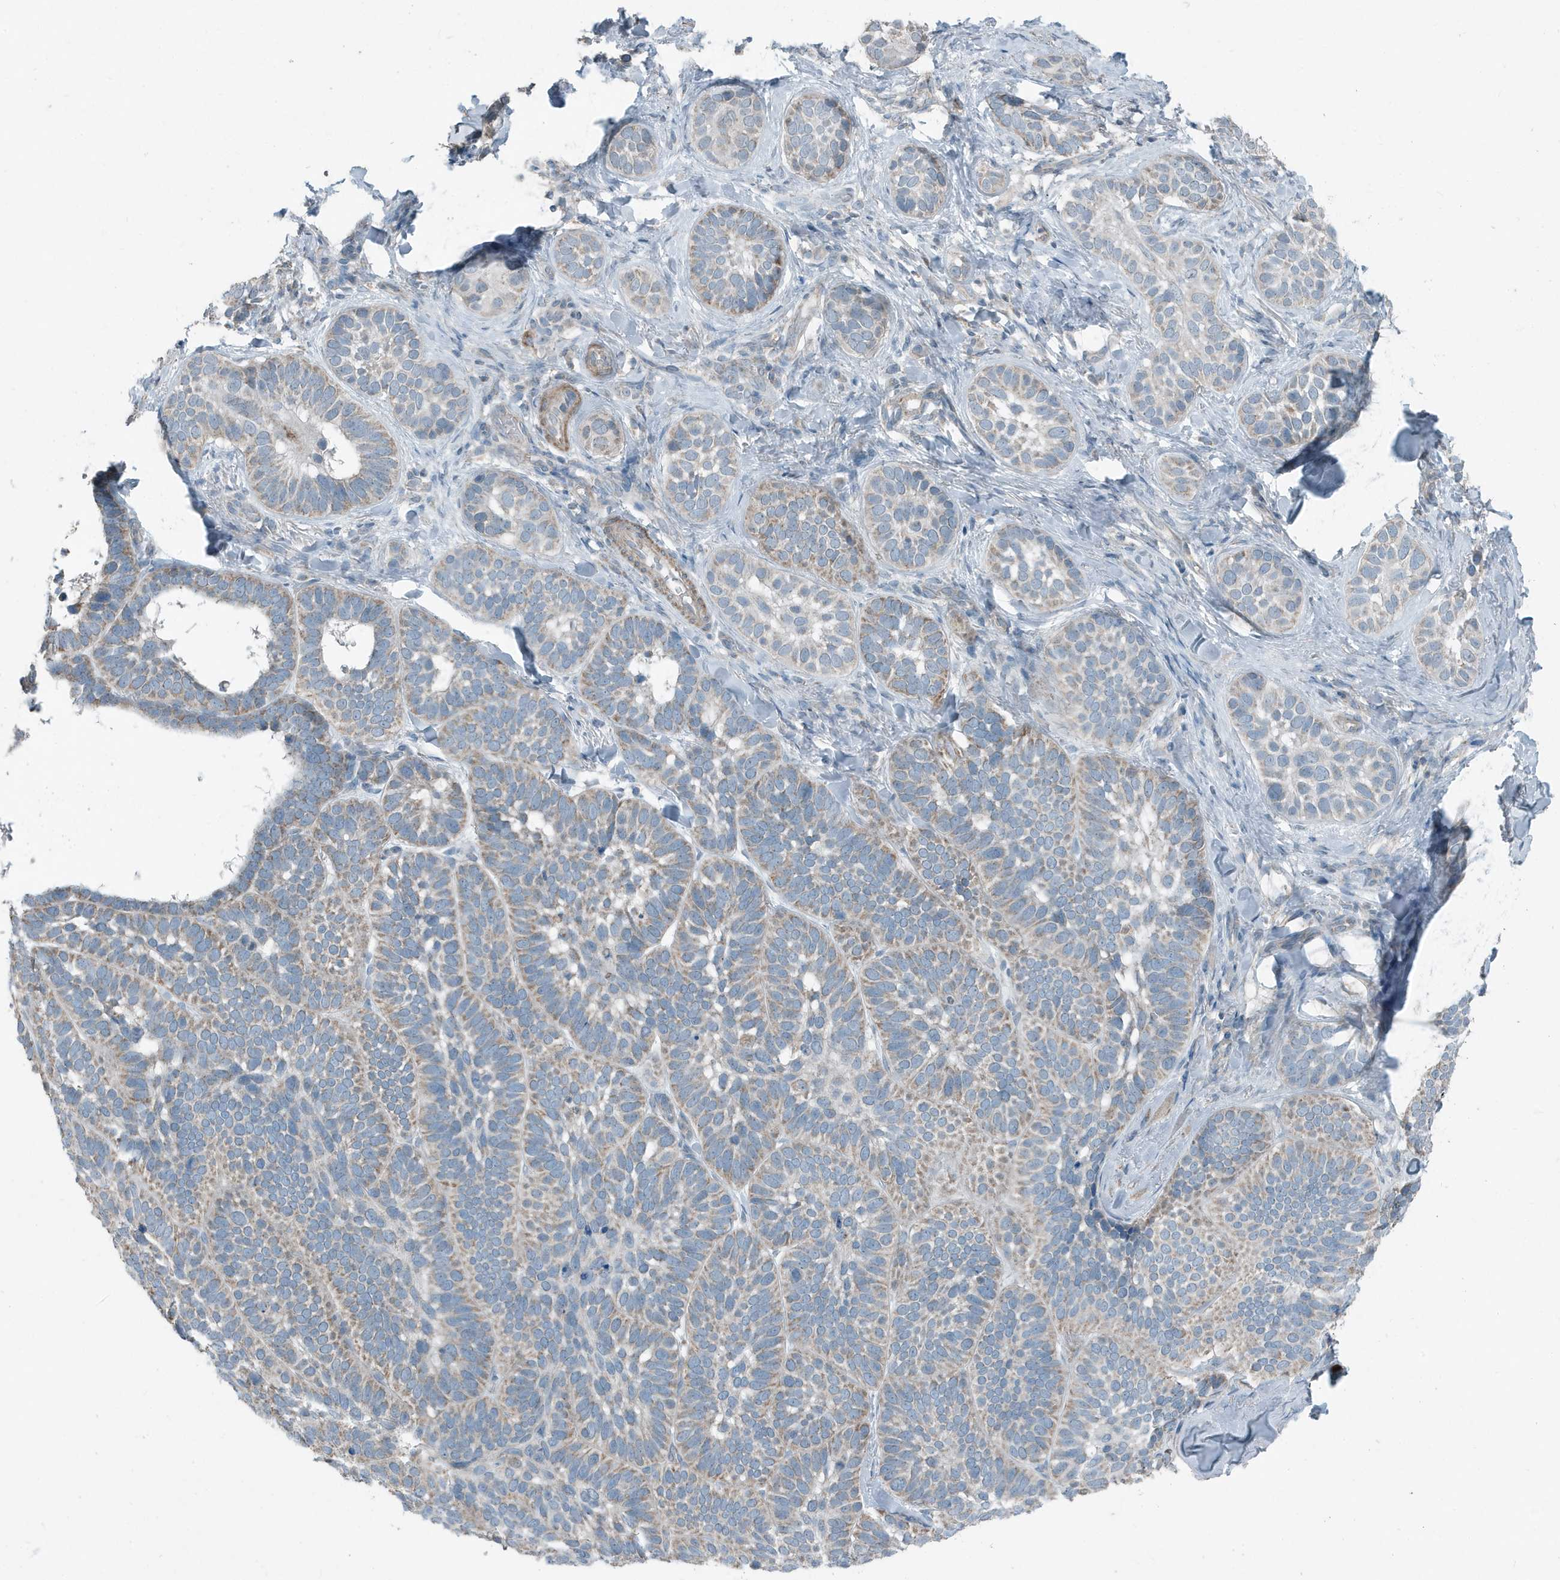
{"staining": {"intensity": "weak", "quantity": "25%-75%", "location": "cytoplasmic/membranous"}, "tissue": "skin cancer", "cell_type": "Tumor cells", "image_type": "cancer", "snomed": [{"axis": "morphology", "description": "Basal cell carcinoma"}, {"axis": "topography", "description": "Skin"}], "caption": "Protein staining displays weak cytoplasmic/membranous staining in about 25%-75% of tumor cells in skin cancer (basal cell carcinoma).", "gene": "MT-CYB", "patient": {"sex": "male", "age": 62}}